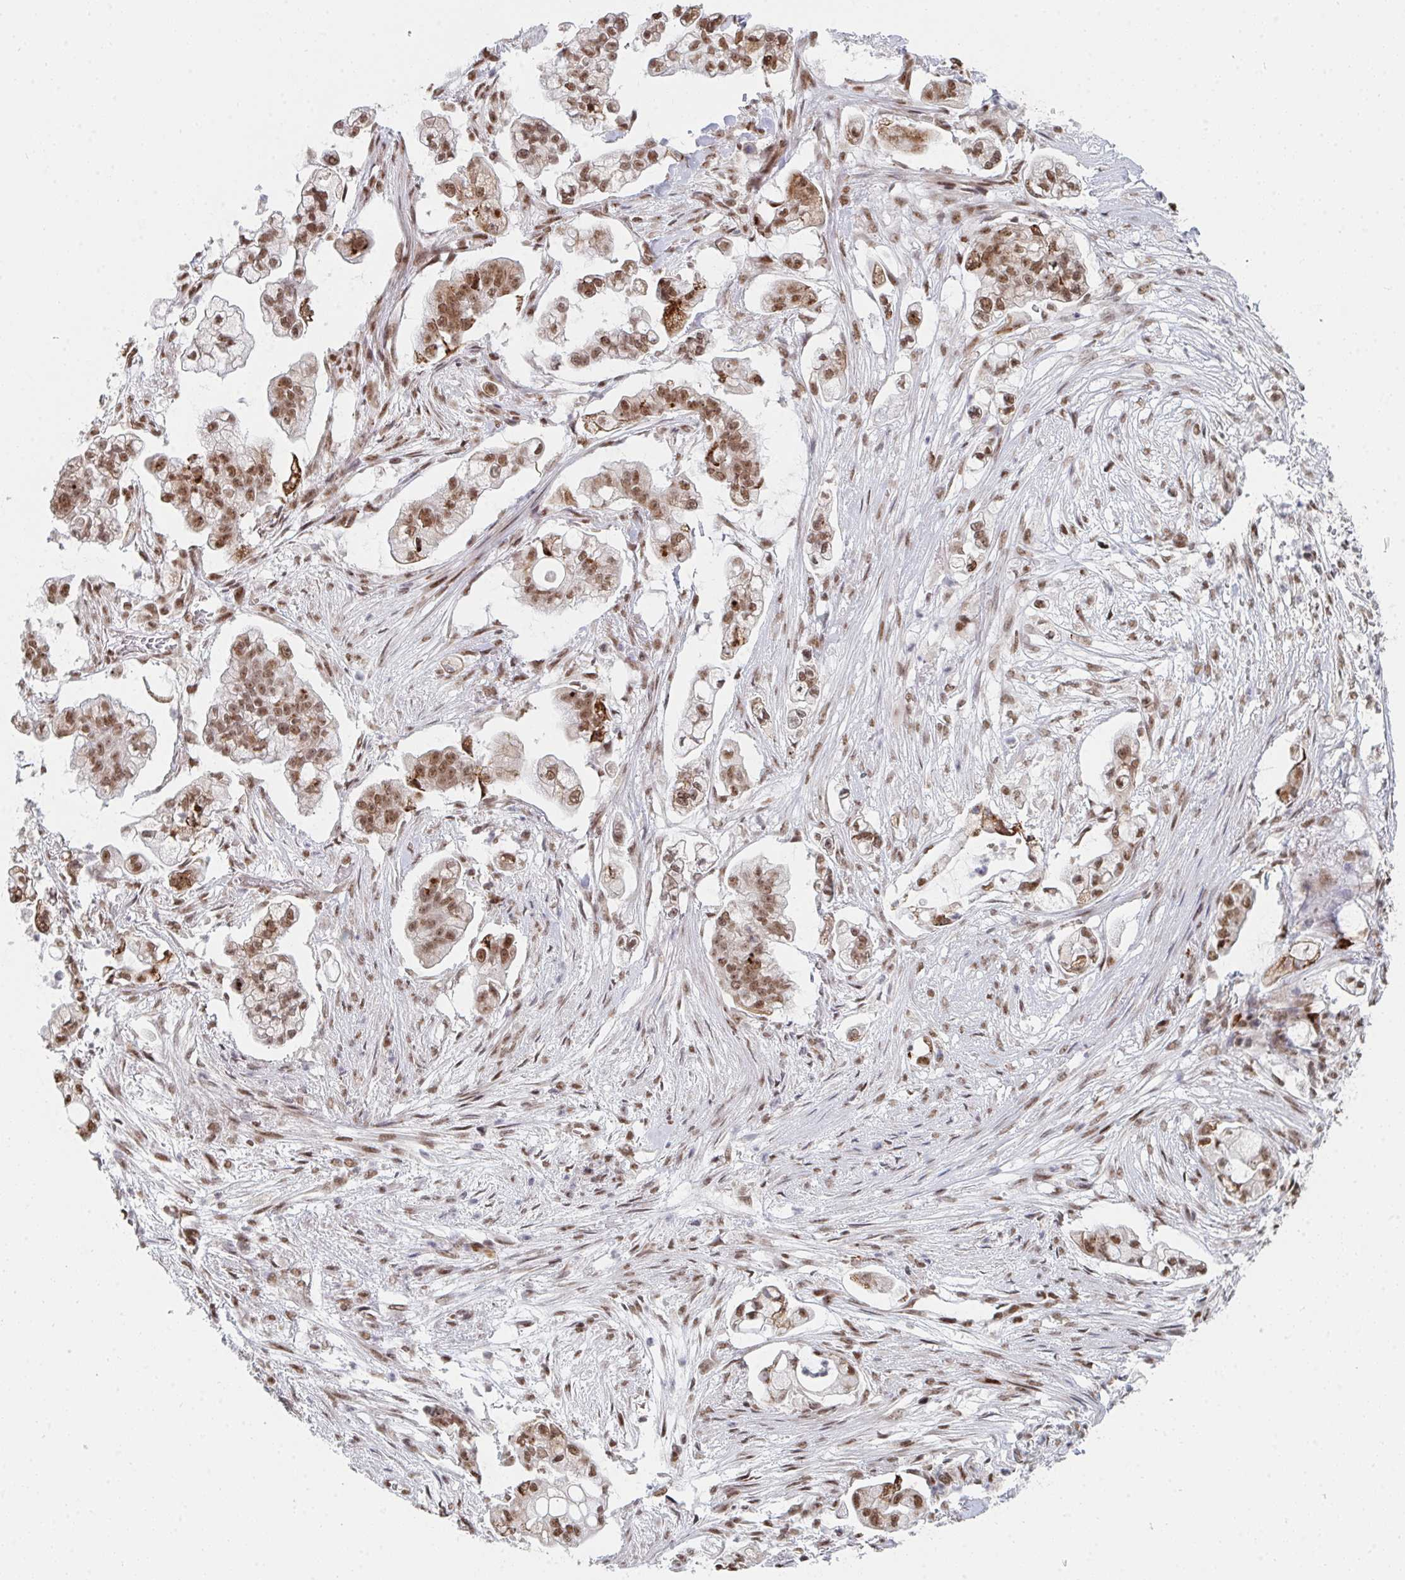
{"staining": {"intensity": "moderate", "quantity": ">75%", "location": "nuclear"}, "tissue": "pancreatic cancer", "cell_type": "Tumor cells", "image_type": "cancer", "snomed": [{"axis": "morphology", "description": "Adenocarcinoma, NOS"}, {"axis": "topography", "description": "Pancreas"}], "caption": "Immunohistochemistry (IHC) image of human pancreatic adenocarcinoma stained for a protein (brown), which reveals medium levels of moderate nuclear staining in approximately >75% of tumor cells.", "gene": "MBNL1", "patient": {"sex": "female", "age": 69}}